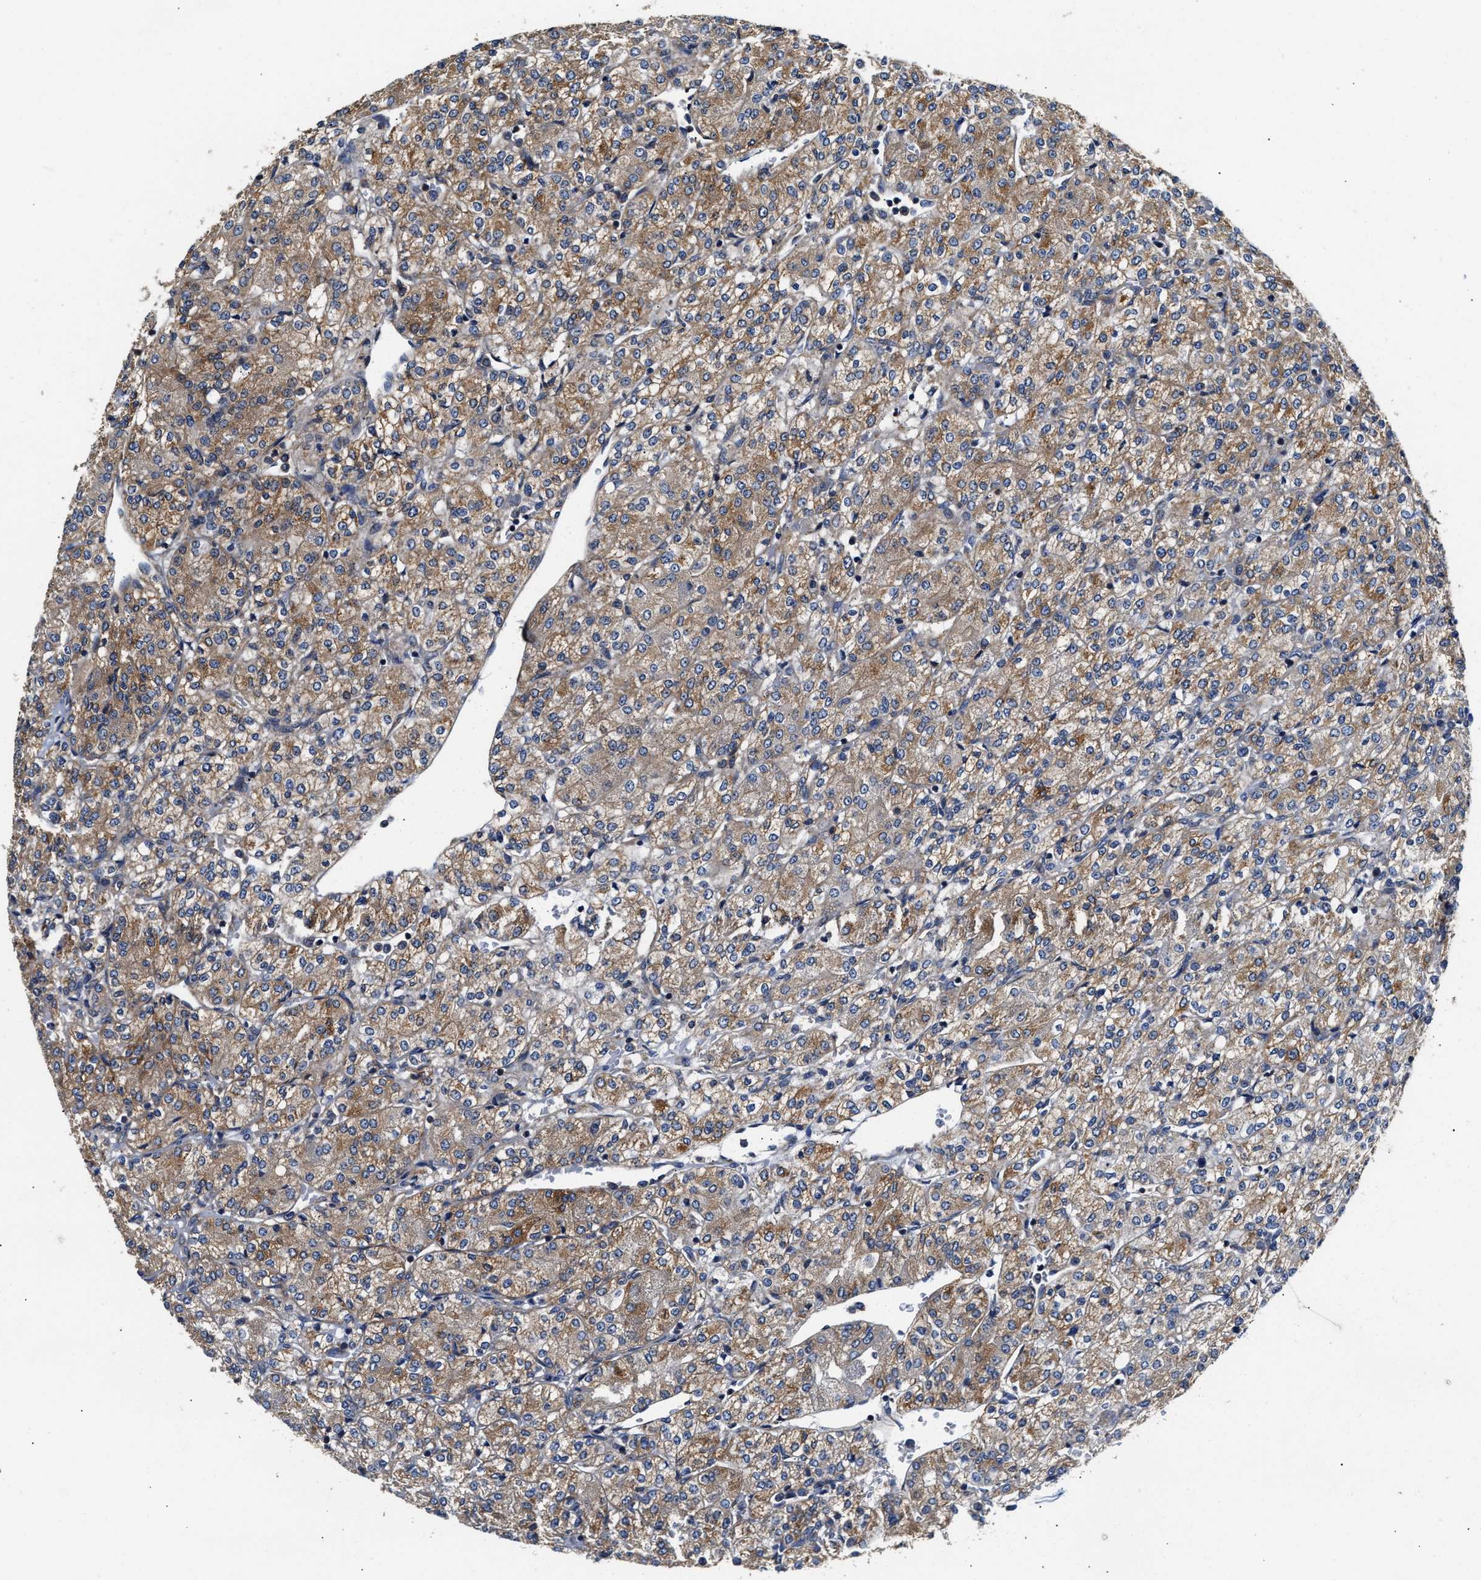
{"staining": {"intensity": "moderate", "quantity": ">75%", "location": "cytoplasmic/membranous"}, "tissue": "renal cancer", "cell_type": "Tumor cells", "image_type": "cancer", "snomed": [{"axis": "morphology", "description": "Adenocarcinoma, NOS"}, {"axis": "topography", "description": "Kidney"}], "caption": "Renal cancer (adenocarcinoma) stained with DAB (3,3'-diaminobenzidine) immunohistochemistry exhibits medium levels of moderate cytoplasmic/membranous expression in approximately >75% of tumor cells.", "gene": "TEX2", "patient": {"sex": "male", "age": 77}}